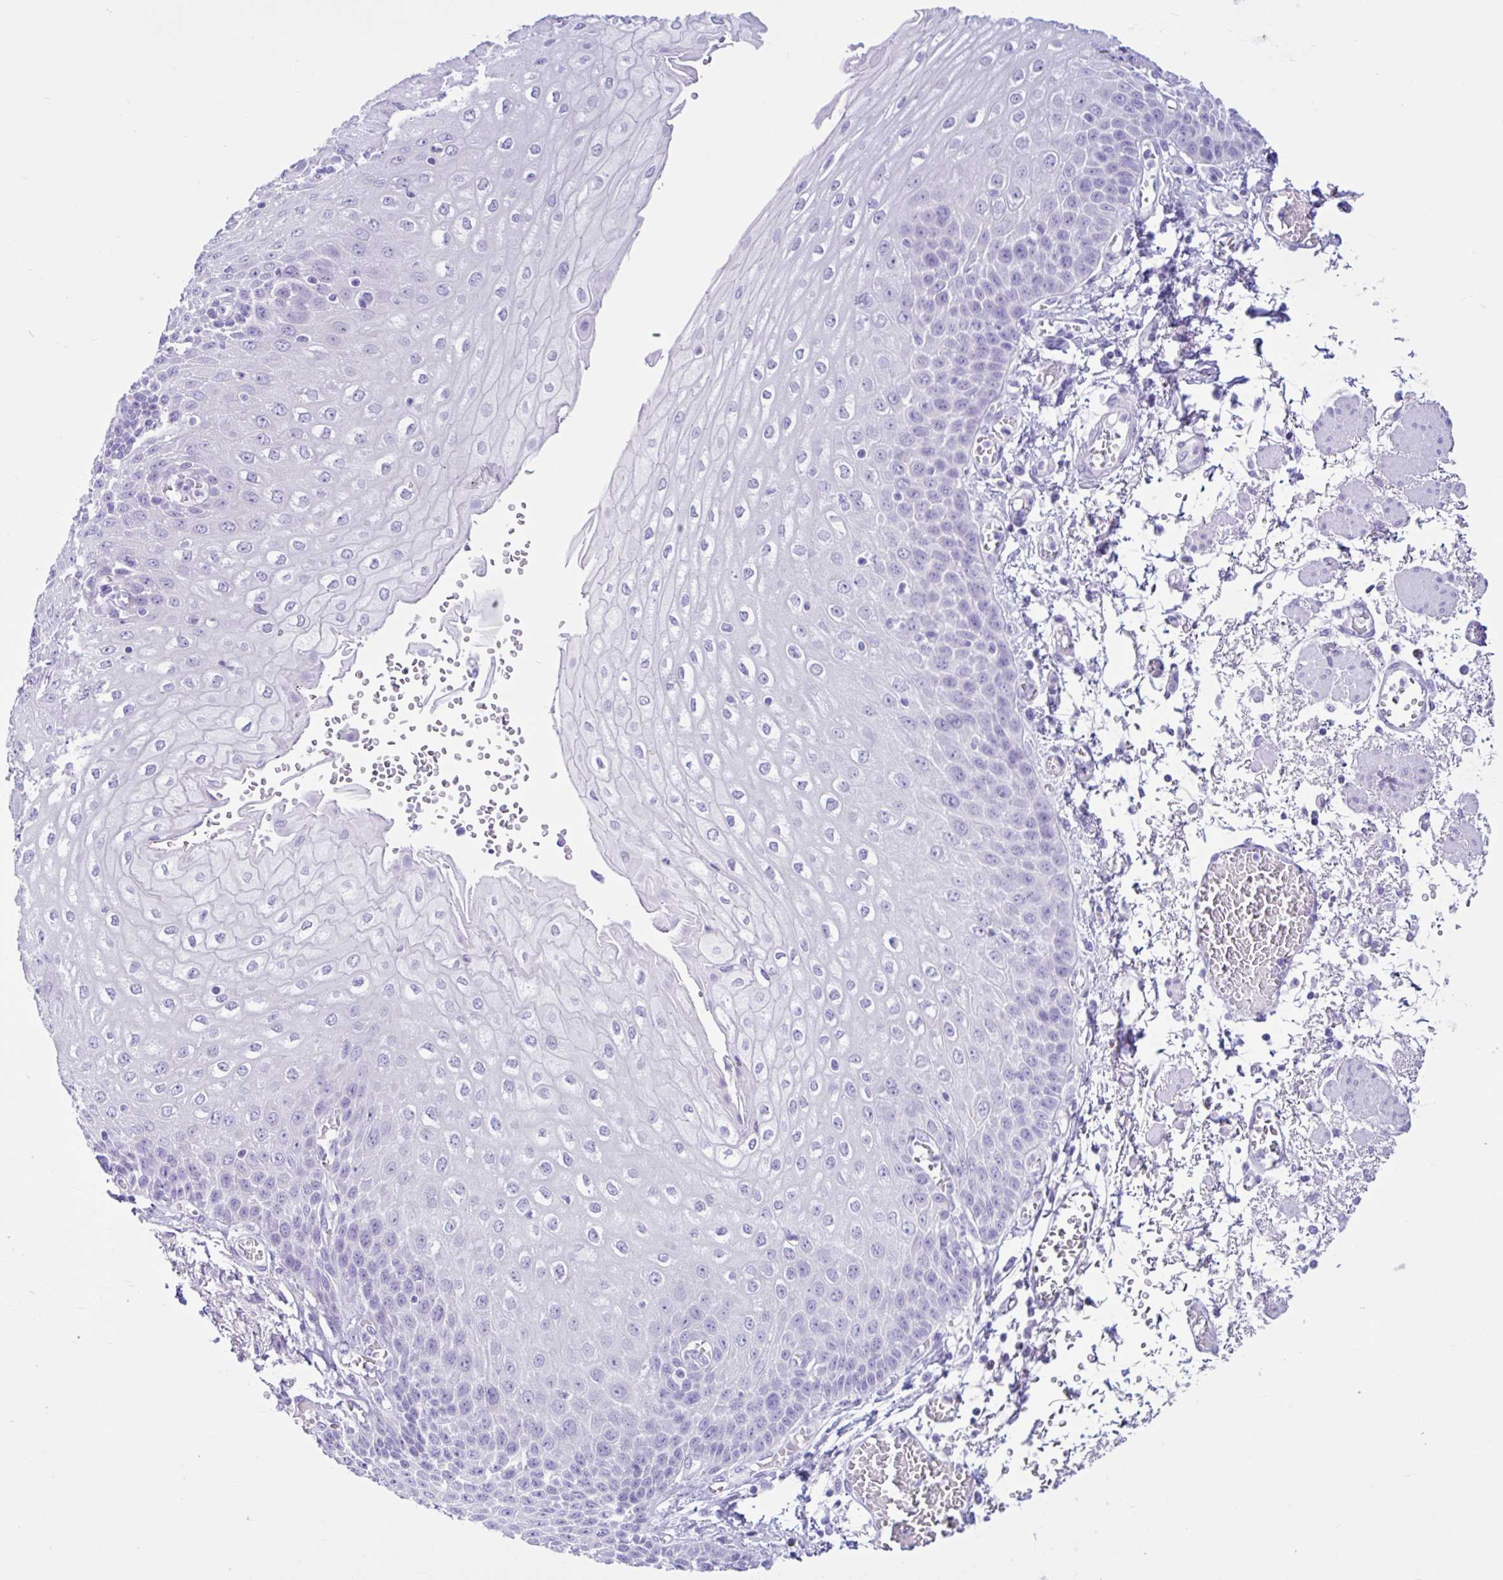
{"staining": {"intensity": "negative", "quantity": "none", "location": "none"}, "tissue": "esophagus", "cell_type": "Squamous epithelial cells", "image_type": "normal", "snomed": [{"axis": "morphology", "description": "Normal tissue, NOS"}, {"axis": "morphology", "description": "Adenocarcinoma, NOS"}, {"axis": "topography", "description": "Esophagus"}], "caption": "An IHC micrograph of normal esophagus is shown. There is no staining in squamous epithelial cells of esophagus. Nuclei are stained in blue.", "gene": "CYP19A1", "patient": {"sex": "male", "age": 81}}